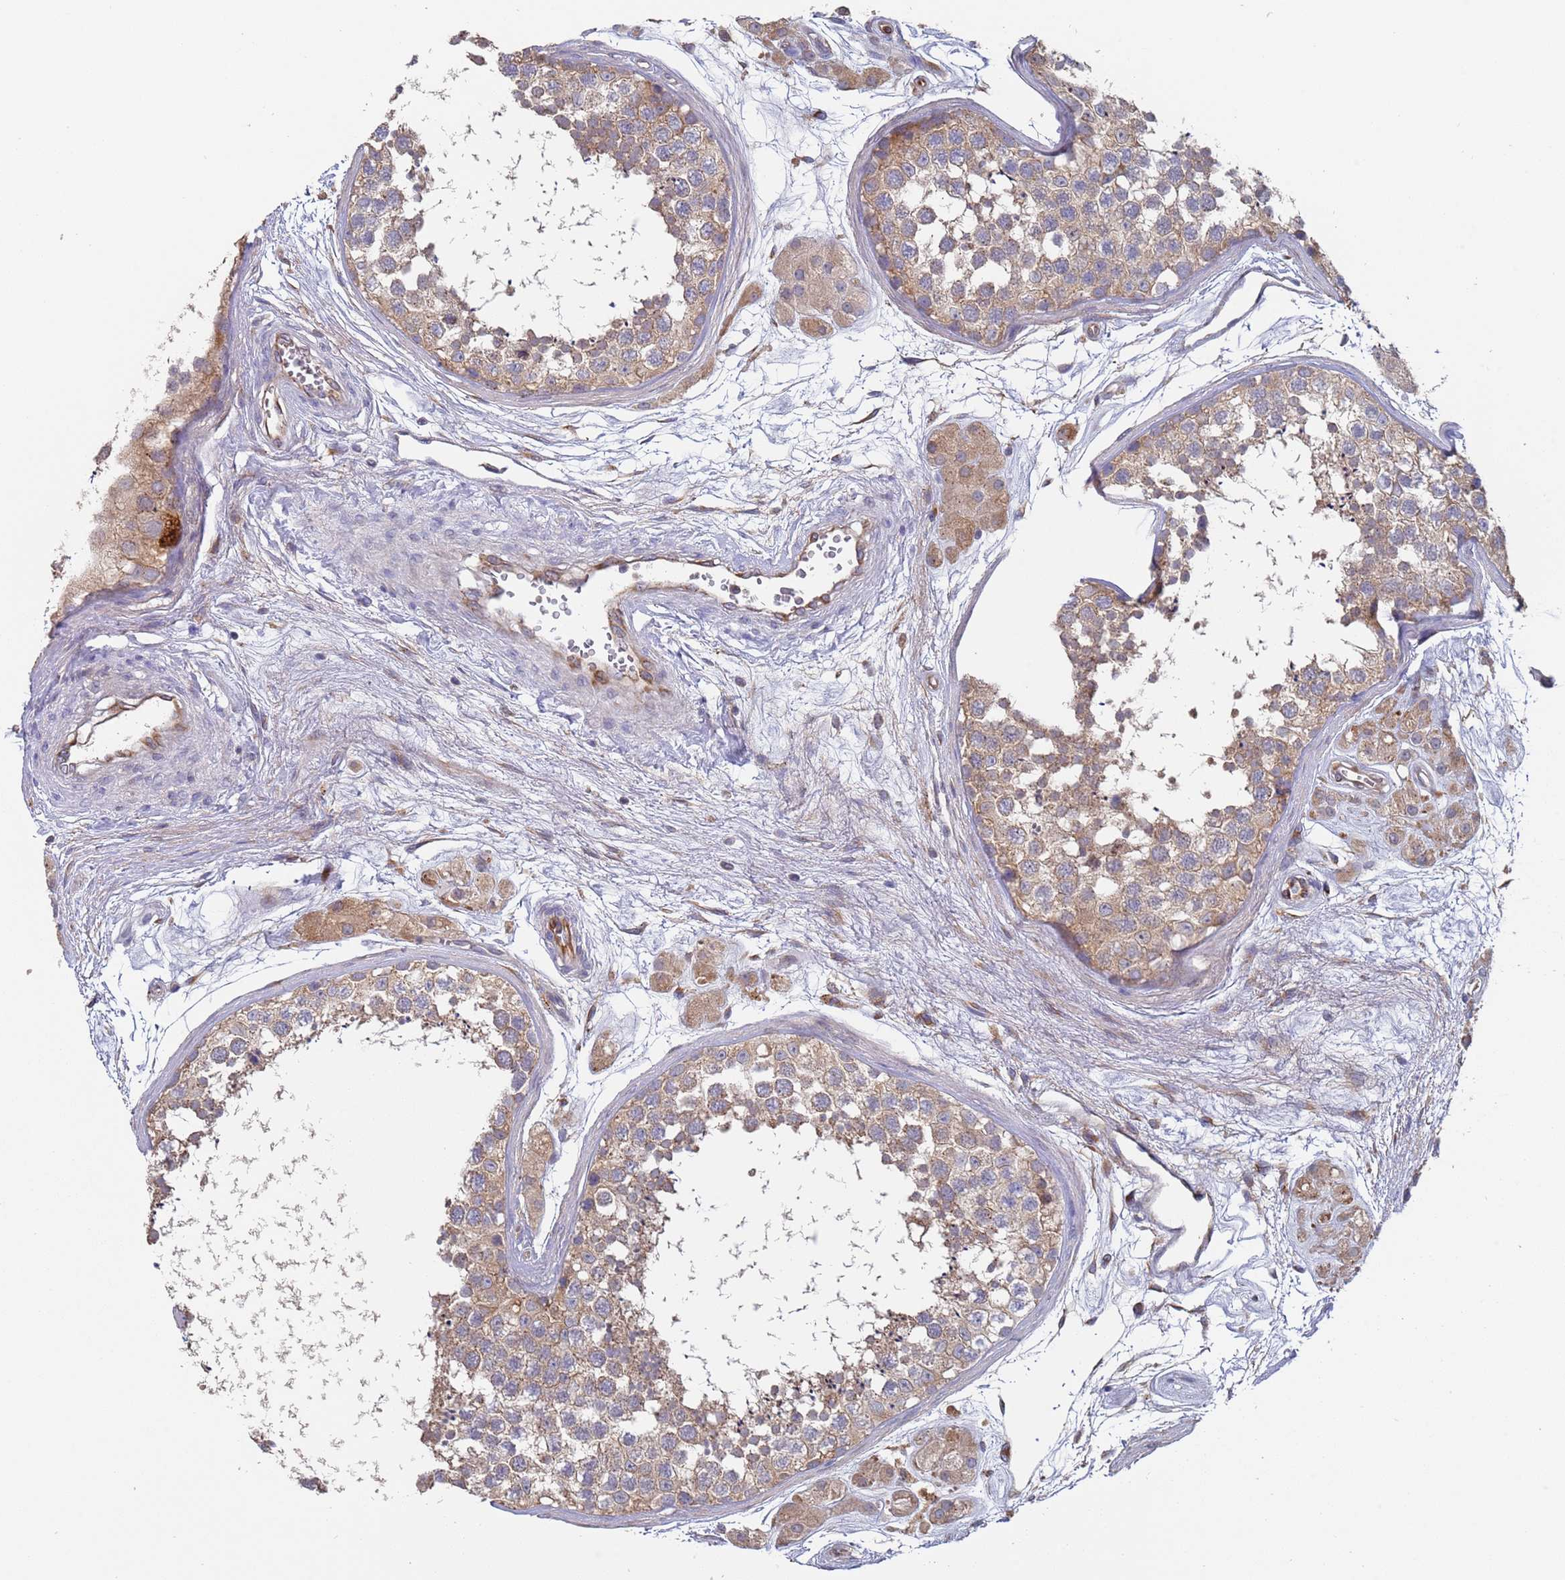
{"staining": {"intensity": "weak", "quantity": ">75%", "location": "cytoplasmic/membranous"}, "tissue": "testis", "cell_type": "Cells in seminiferous ducts", "image_type": "normal", "snomed": [{"axis": "morphology", "description": "Normal tissue, NOS"}, {"axis": "topography", "description": "Testis"}], "caption": "Immunohistochemical staining of normal human testis demonstrates low levels of weak cytoplasmic/membranous staining in approximately >75% of cells in seminiferous ducts. The staining was performed using DAB (3,3'-diaminobenzidine), with brown indicating positive protein expression. Nuclei are stained blue with hematoxylin.", "gene": "MALRD1", "patient": {"sex": "male", "age": 56}}